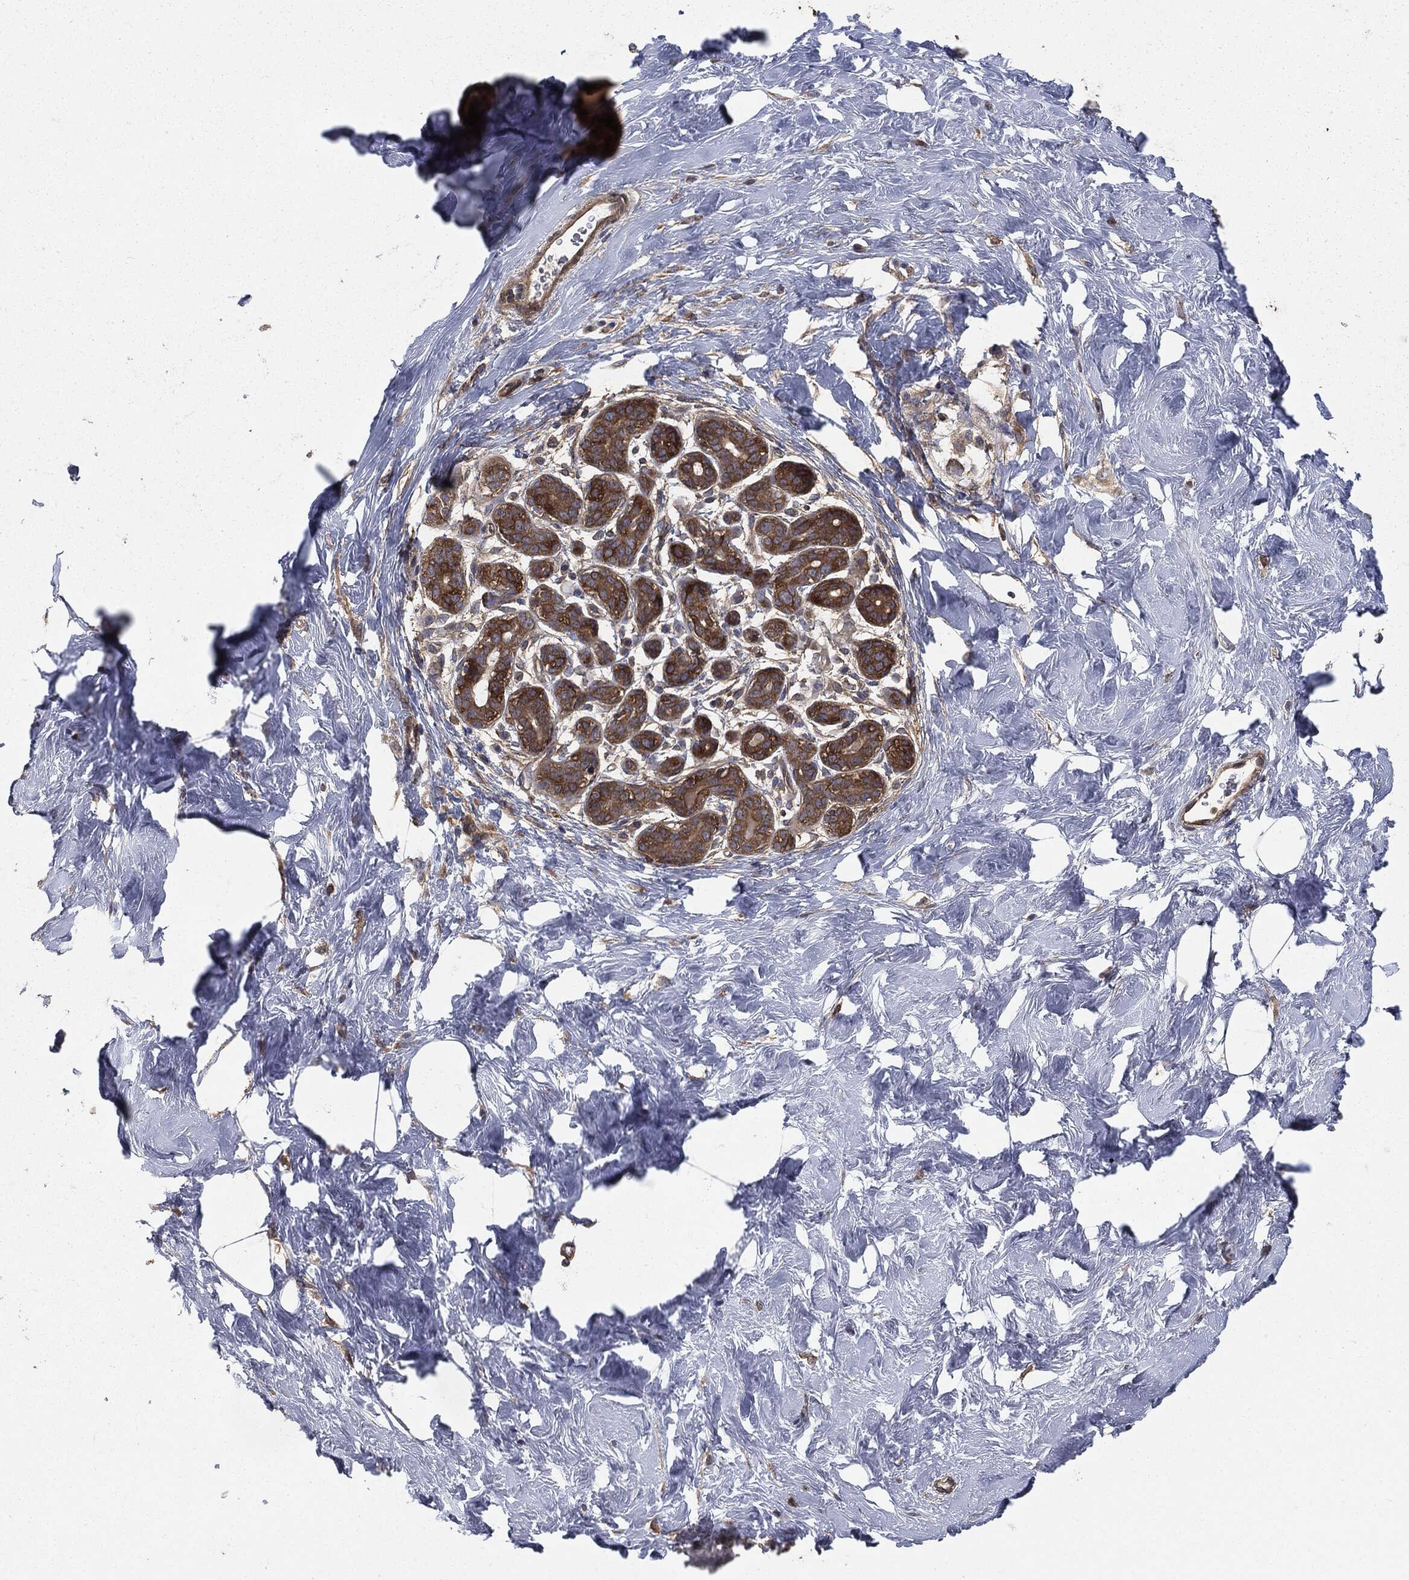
{"staining": {"intensity": "moderate", "quantity": ">75%", "location": "cytoplasmic/membranous"}, "tissue": "breast", "cell_type": "Glandular cells", "image_type": "normal", "snomed": [{"axis": "morphology", "description": "Normal tissue, NOS"}, {"axis": "topography", "description": "Breast"}], "caption": "The histopathology image demonstrates staining of unremarkable breast, revealing moderate cytoplasmic/membranous protein staining (brown color) within glandular cells.", "gene": "GNB5", "patient": {"sex": "female", "age": 43}}